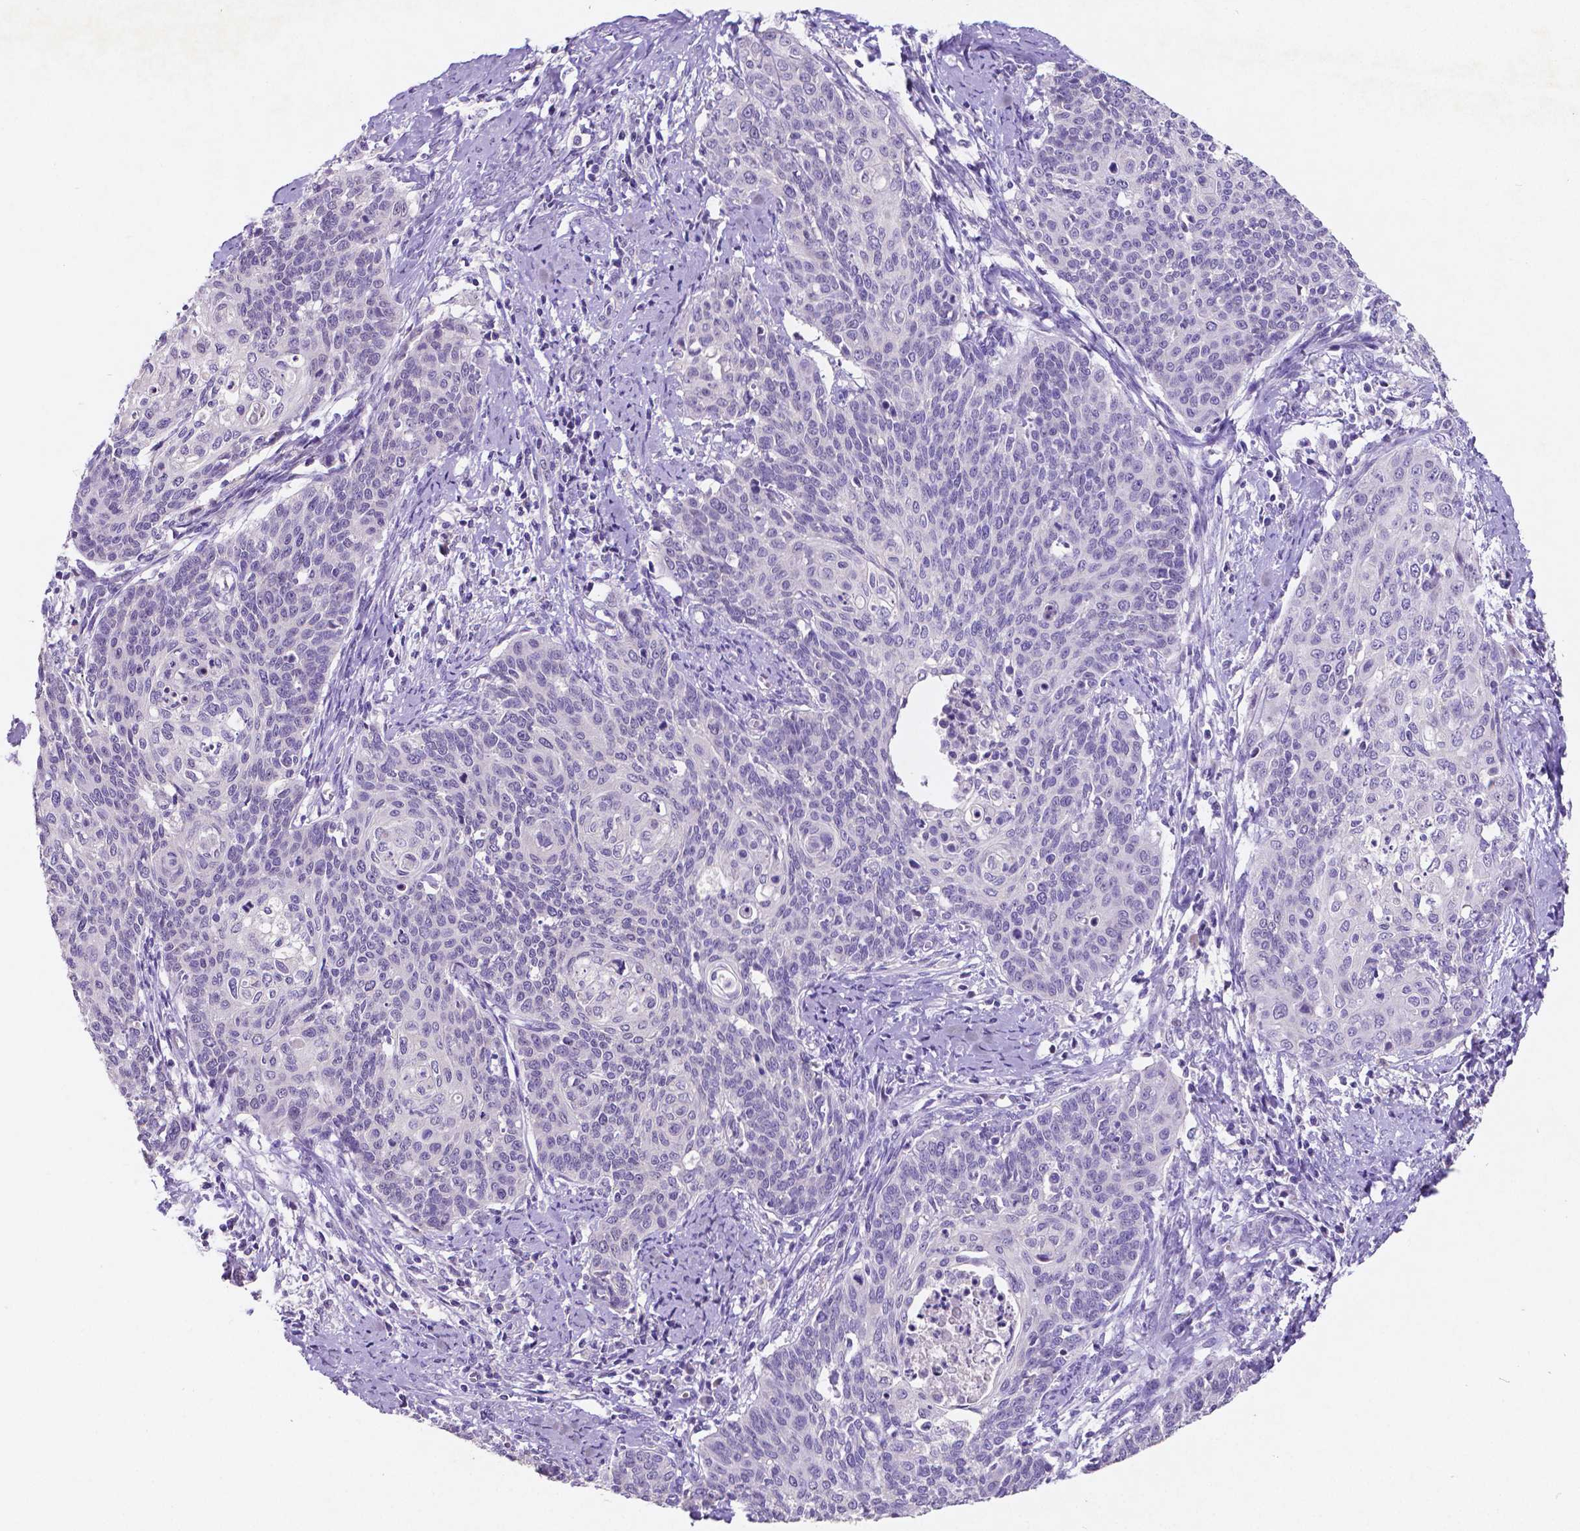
{"staining": {"intensity": "negative", "quantity": "none", "location": "none"}, "tissue": "cervical cancer", "cell_type": "Tumor cells", "image_type": "cancer", "snomed": [{"axis": "morphology", "description": "Normal tissue, NOS"}, {"axis": "morphology", "description": "Squamous cell carcinoma, NOS"}, {"axis": "topography", "description": "Cervix"}], "caption": "This is a histopathology image of IHC staining of cervical cancer, which shows no expression in tumor cells.", "gene": "SATB2", "patient": {"sex": "female", "age": 39}}